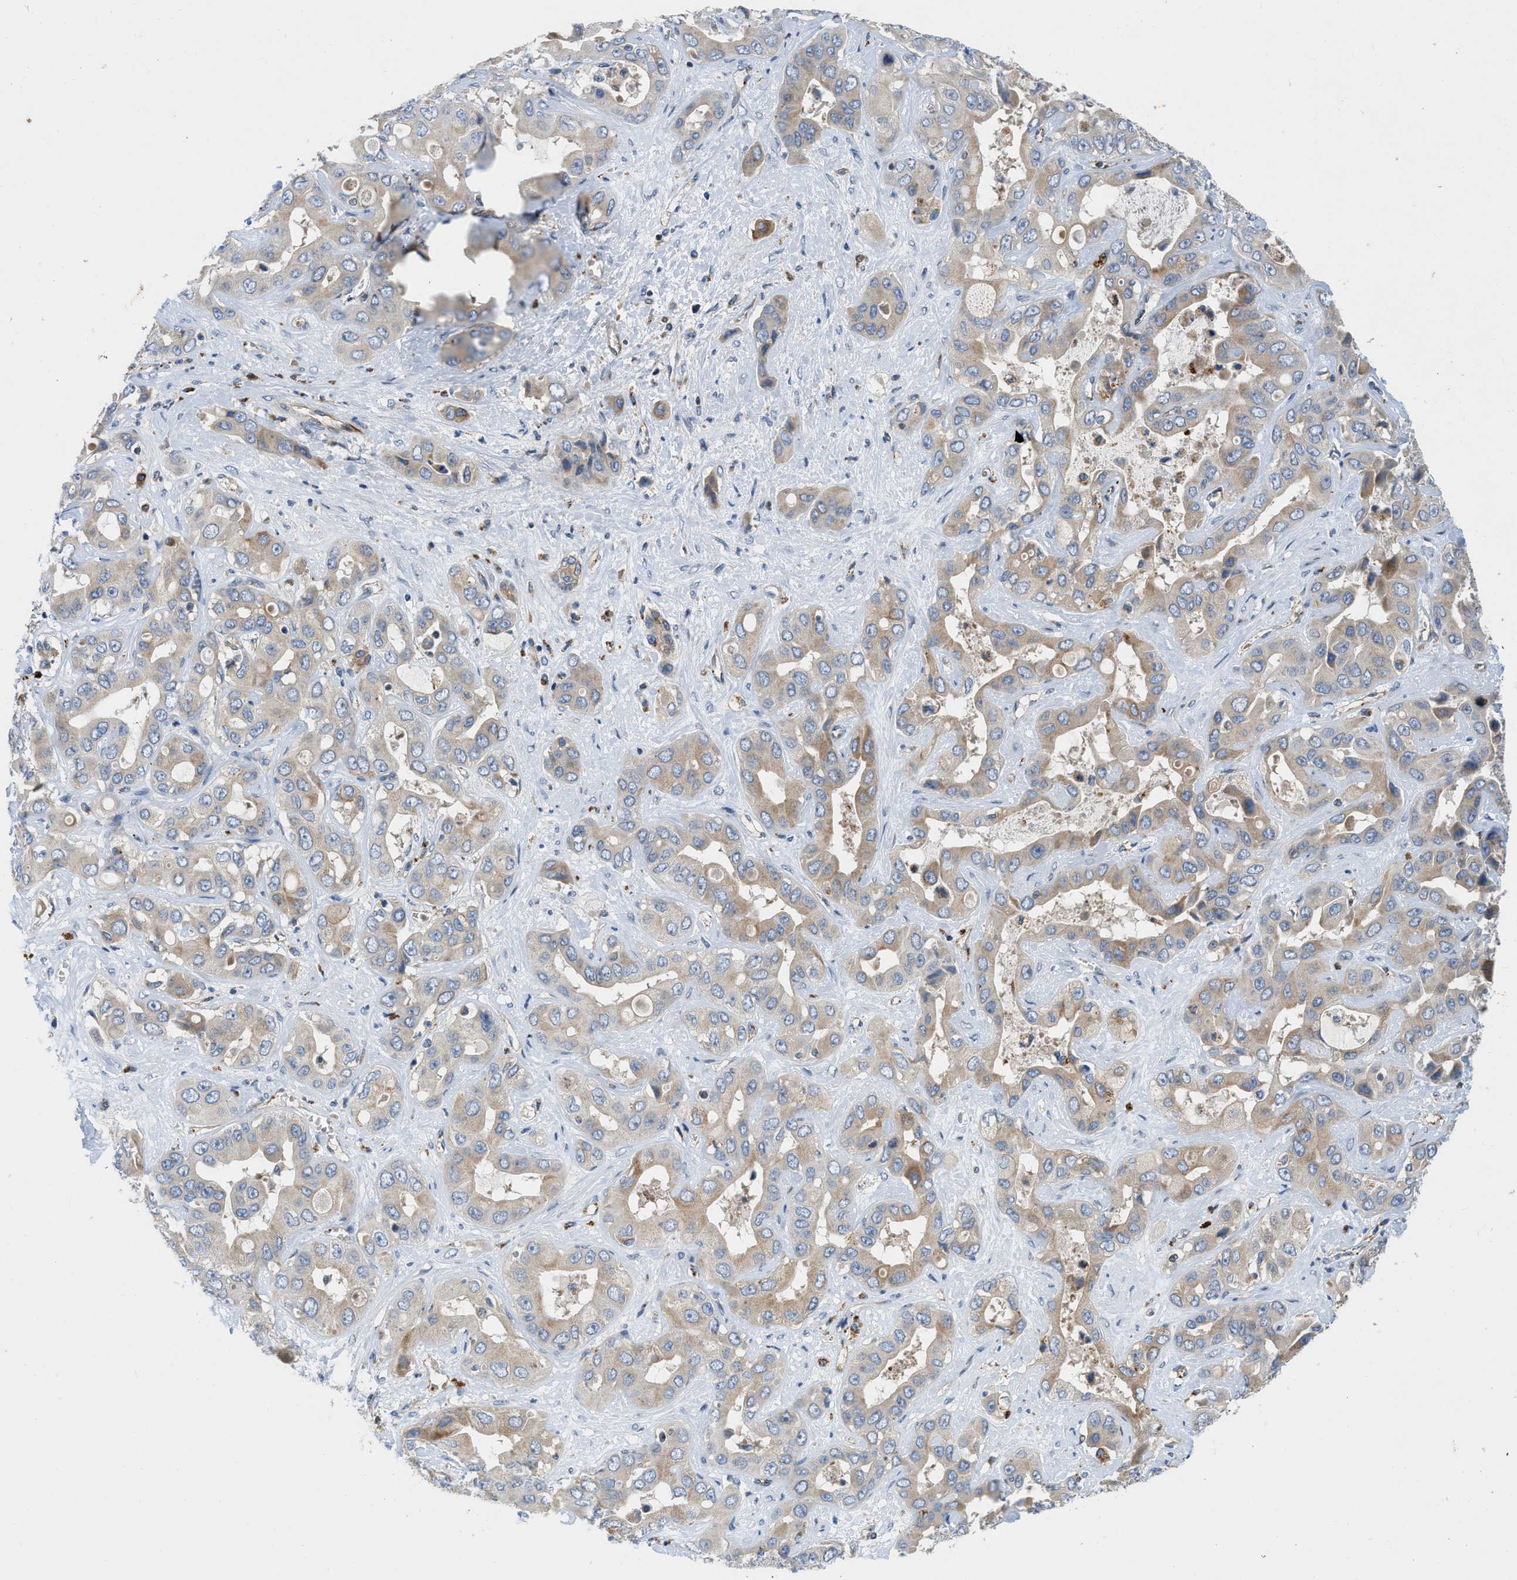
{"staining": {"intensity": "weak", "quantity": "25%-75%", "location": "cytoplasmic/membranous"}, "tissue": "liver cancer", "cell_type": "Tumor cells", "image_type": "cancer", "snomed": [{"axis": "morphology", "description": "Cholangiocarcinoma"}, {"axis": "topography", "description": "Liver"}], "caption": "Liver cancer stained with immunohistochemistry (IHC) reveals weak cytoplasmic/membranous positivity in about 25%-75% of tumor cells.", "gene": "TMEM248", "patient": {"sex": "female", "age": 52}}